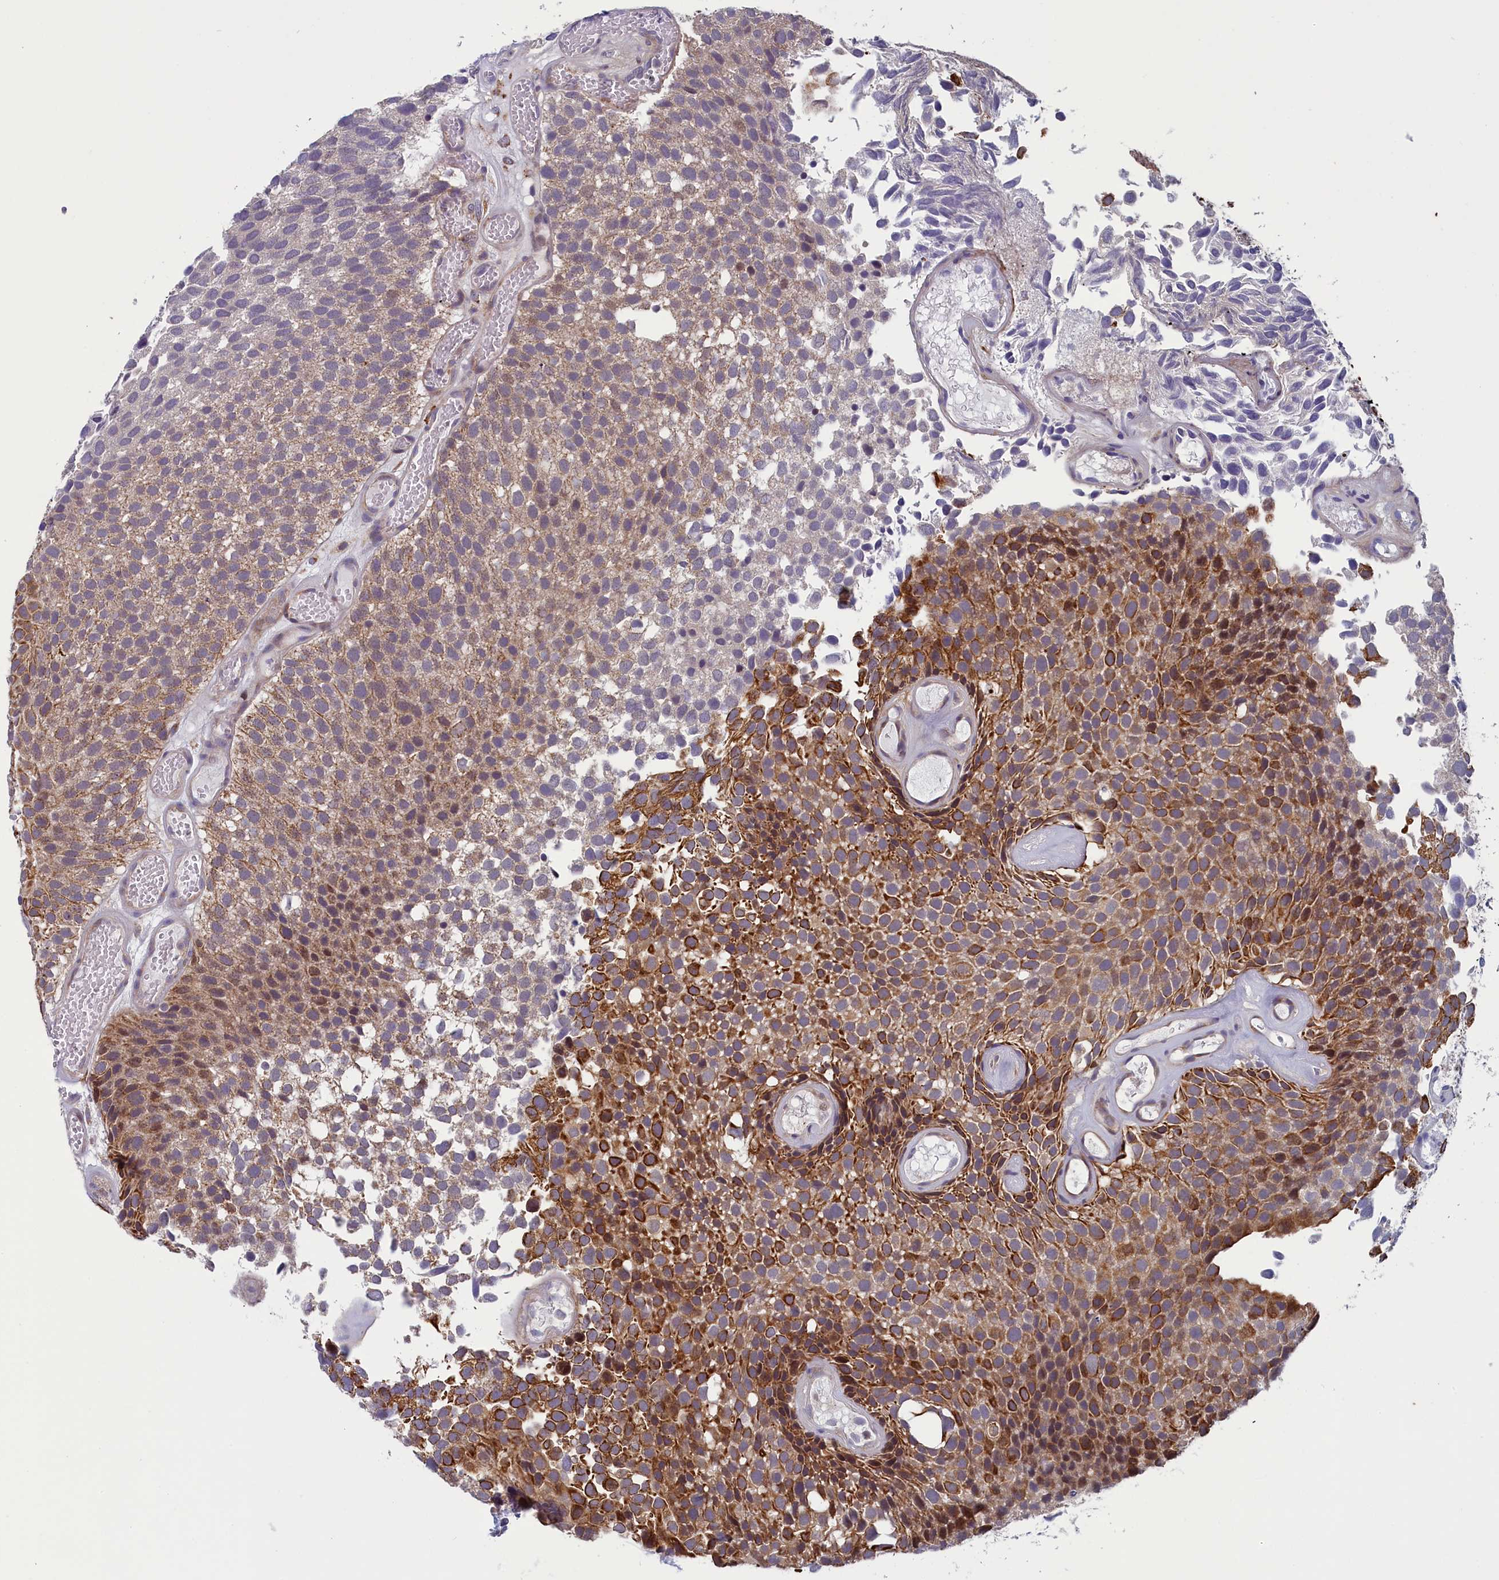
{"staining": {"intensity": "strong", "quantity": "25%-75%", "location": "cytoplasmic/membranous"}, "tissue": "urothelial cancer", "cell_type": "Tumor cells", "image_type": "cancer", "snomed": [{"axis": "morphology", "description": "Urothelial carcinoma, Low grade"}, {"axis": "topography", "description": "Urinary bladder"}], "caption": "An immunohistochemistry photomicrograph of neoplastic tissue is shown. Protein staining in brown highlights strong cytoplasmic/membranous positivity in urothelial cancer within tumor cells.", "gene": "ANKRD39", "patient": {"sex": "male", "age": 89}}